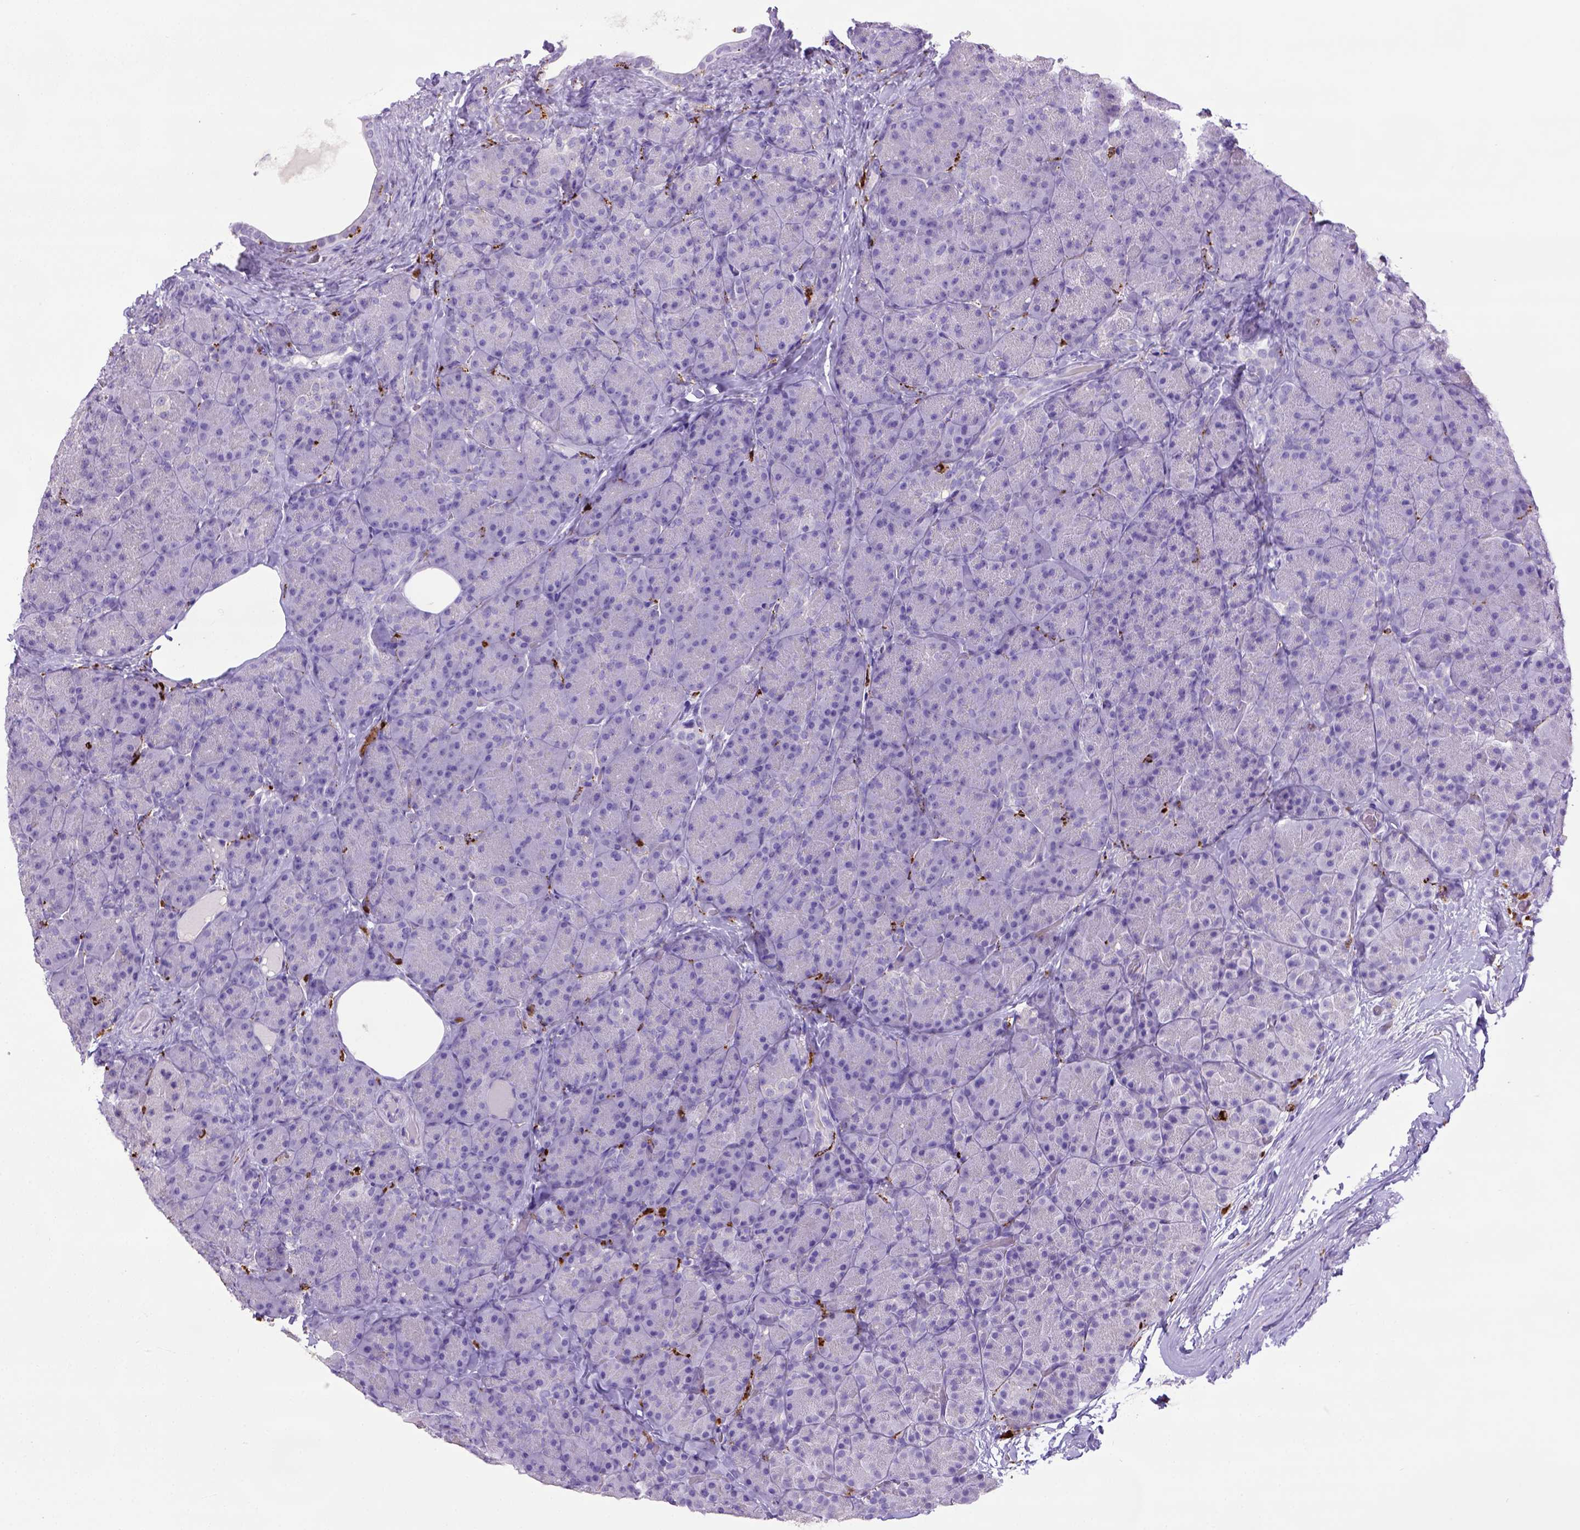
{"staining": {"intensity": "negative", "quantity": "none", "location": "none"}, "tissue": "pancreas", "cell_type": "Exocrine glandular cells", "image_type": "normal", "snomed": [{"axis": "morphology", "description": "Normal tissue, NOS"}, {"axis": "topography", "description": "Pancreas"}], "caption": "Benign pancreas was stained to show a protein in brown. There is no significant expression in exocrine glandular cells. (Immunohistochemistry, brightfield microscopy, high magnification).", "gene": "CD68", "patient": {"sex": "male", "age": 57}}